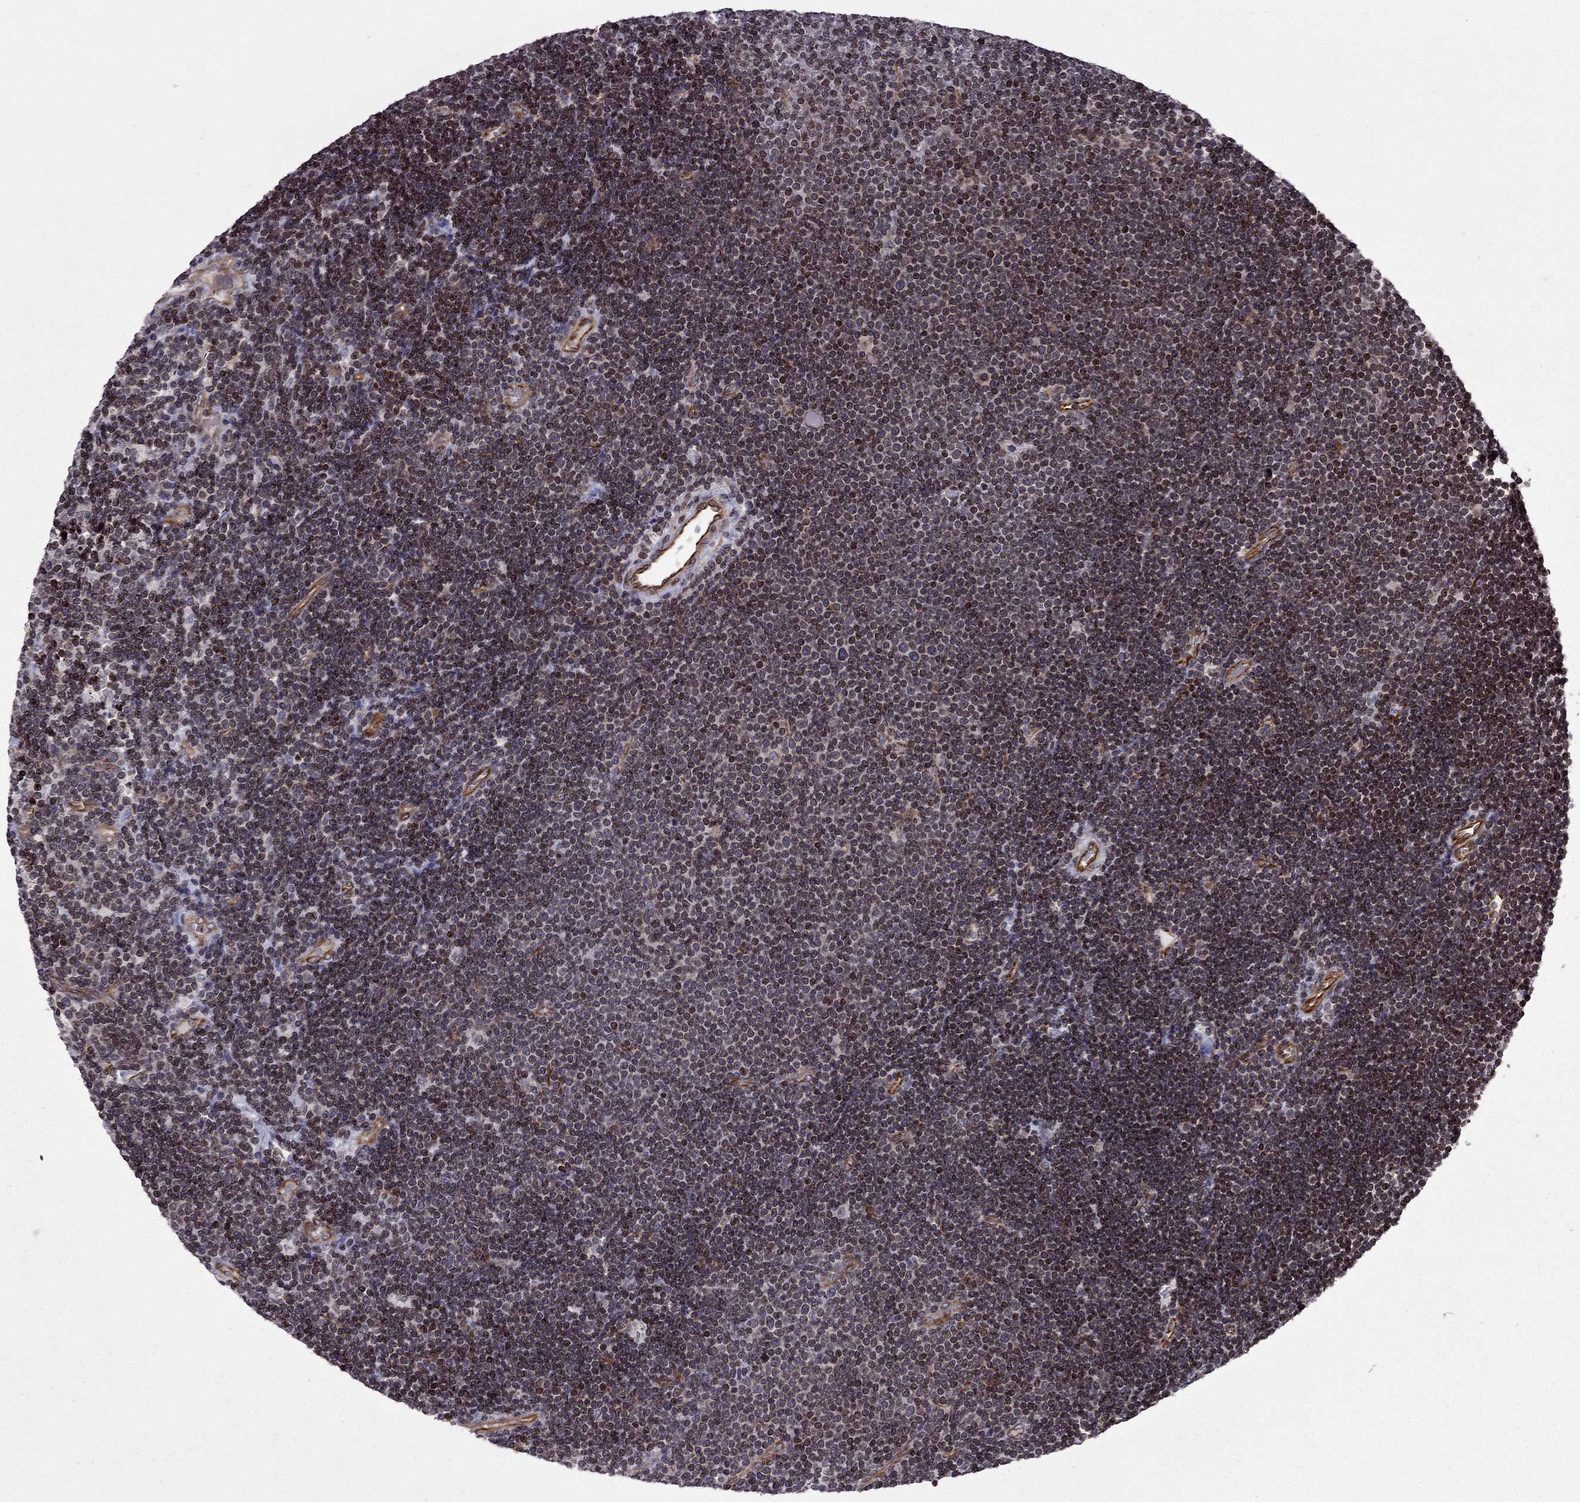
{"staining": {"intensity": "moderate", "quantity": ">75%", "location": "nuclear"}, "tissue": "lymphoma", "cell_type": "Tumor cells", "image_type": "cancer", "snomed": [{"axis": "morphology", "description": "Malignant lymphoma, non-Hodgkin's type, Low grade"}, {"axis": "topography", "description": "Brain"}], "caption": "Protein expression analysis of human low-grade malignant lymphoma, non-Hodgkin's type reveals moderate nuclear staining in approximately >75% of tumor cells.", "gene": "CDC42BPA", "patient": {"sex": "female", "age": 66}}